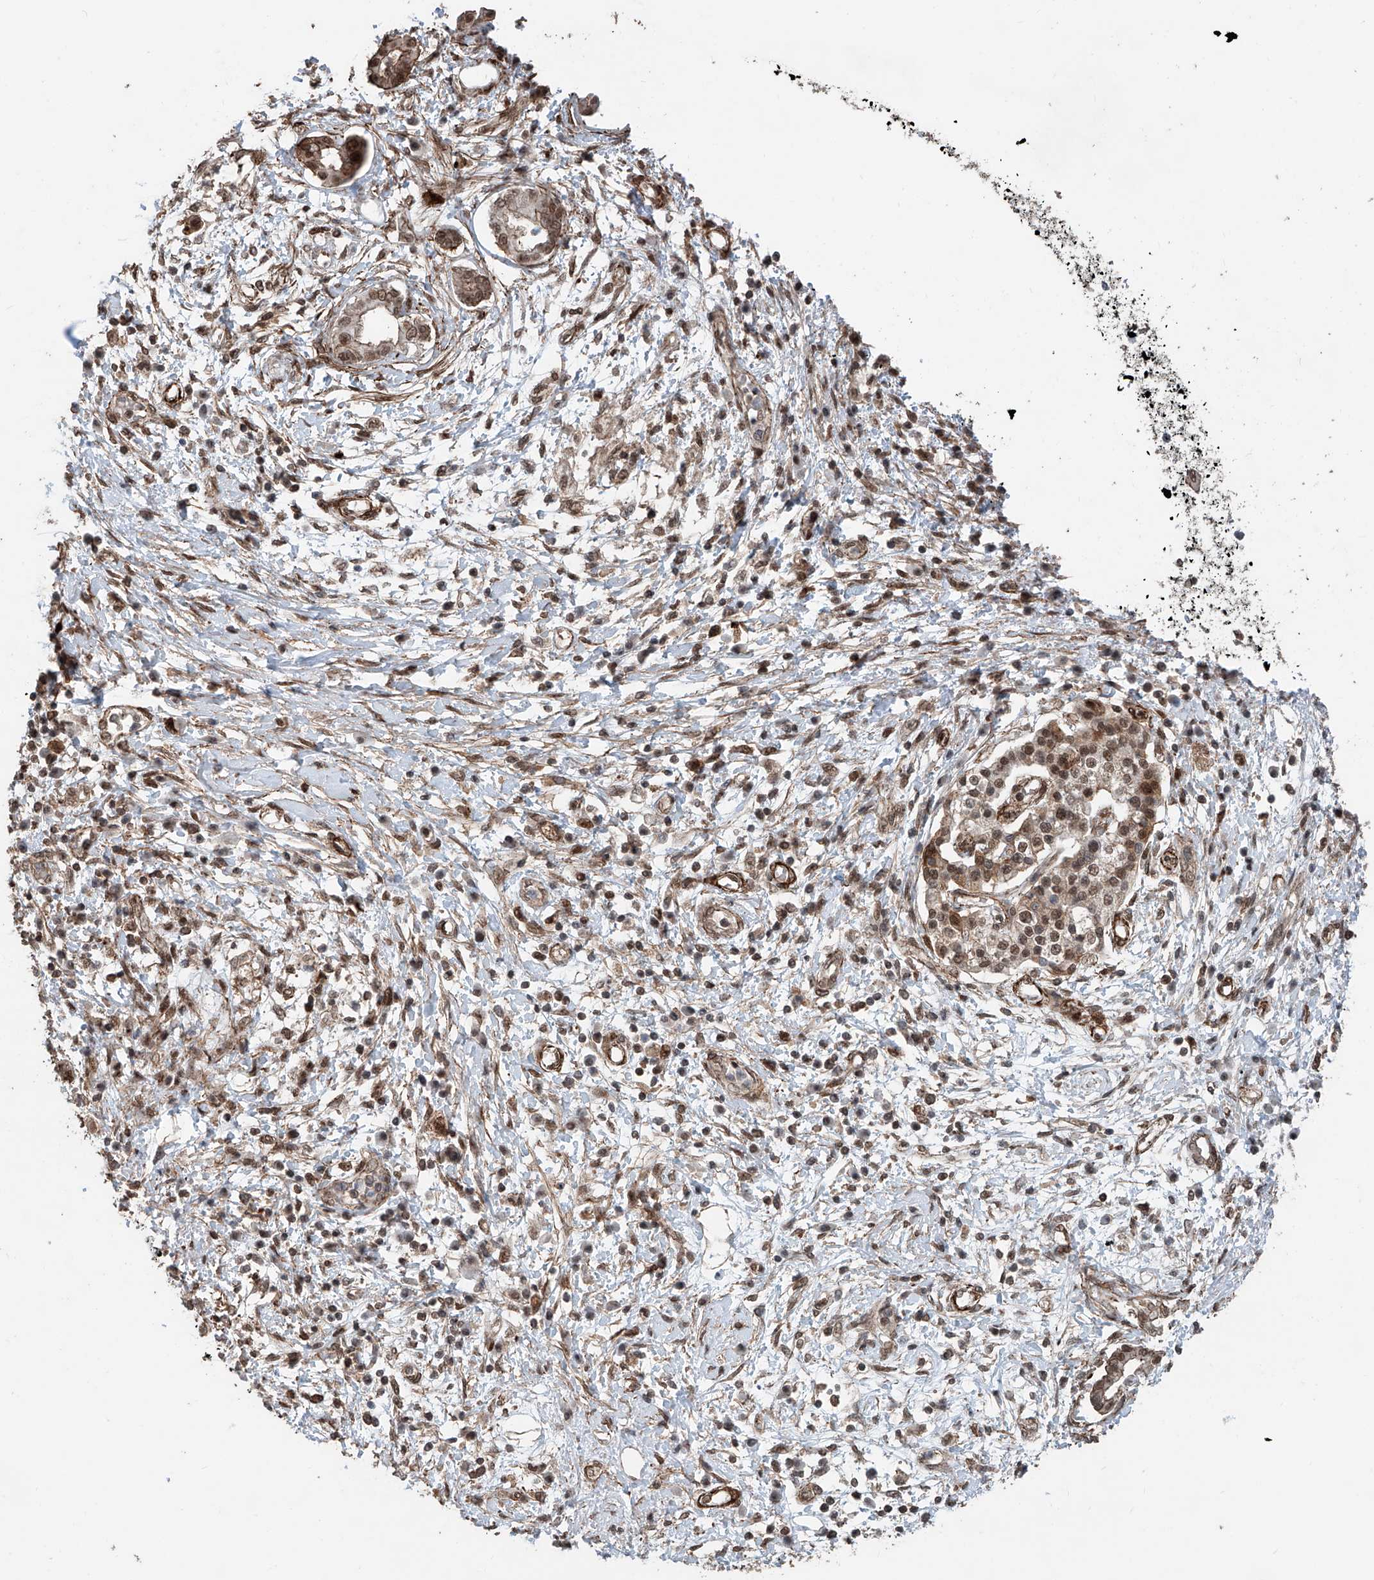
{"staining": {"intensity": "moderate", "quantity": ">75%", "location": "nuclear"}, "tissue": "pancreatic cancer", "cell_type": "Tumor cells", "image_type": "cancer", "snomed": [{"axis": "morphology", "description": "Adenocarcinoma, NOS"}, {"axis": "topography", "description": "Pancreas"}], "caption": "High-magnification brightfield microscopy of adenocarcinoma (pancreatic) stained with DAB (brown) and counterstained with hematoxylin (blue). tumor cells exhibit moderate nuclear expression is appreciated in about>75% of cells.", "gene": "SDE2", "patient": {"sex": "female", "age": 56}}